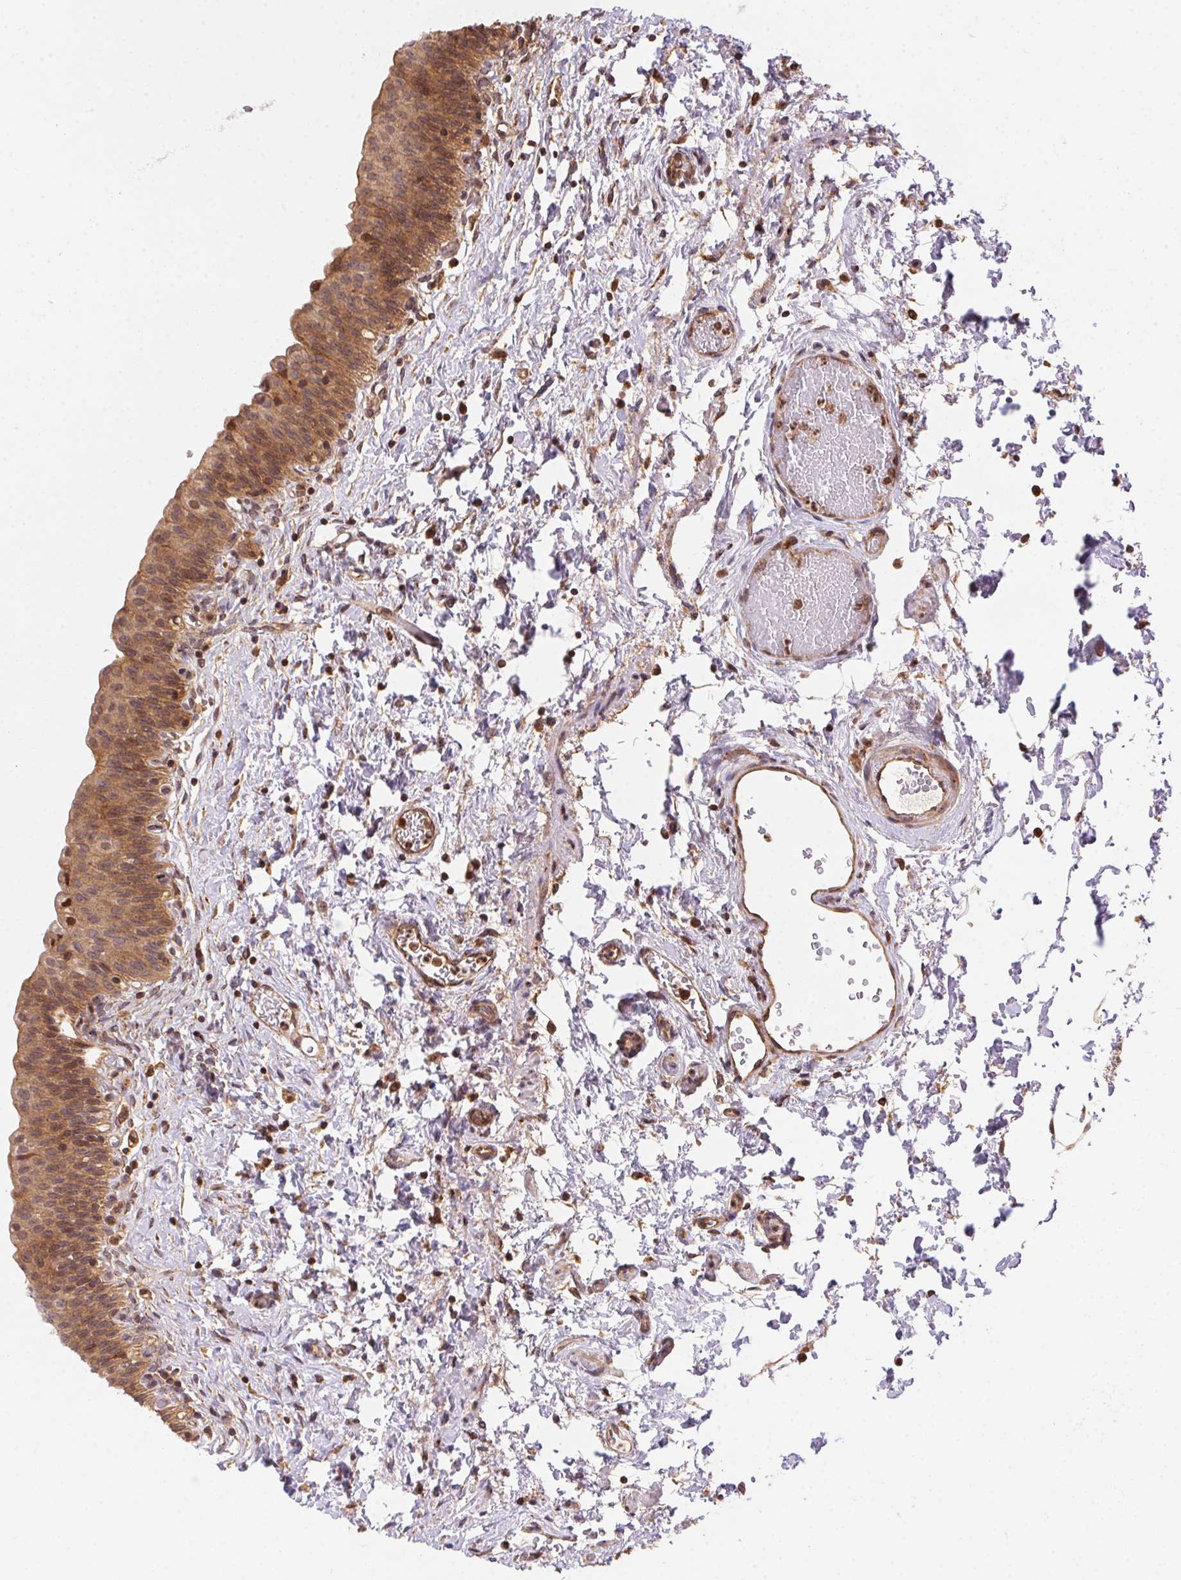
{"staining": {"intensity": "moderate", "quantity": ">75%", "location": "cytoplasmic/membranous"}, "tissue": "urinary bladder", "cell_type": "Urothelial cells", "image_type": "normal", "snomed": [{"axis": "morphology", "description": "Normal tissue, NOS"}, {"axis": "topography", "description": "Urinary bladder"}], "caption": "This is a histology image of immunohistochemistry staining of unremarkable urinary bladder, which shows moderate staining in the cytoplasmic/membranous of urothelial cells.", "gene": "MEX3D", "patient": {"sex": "male", "age": 56}}